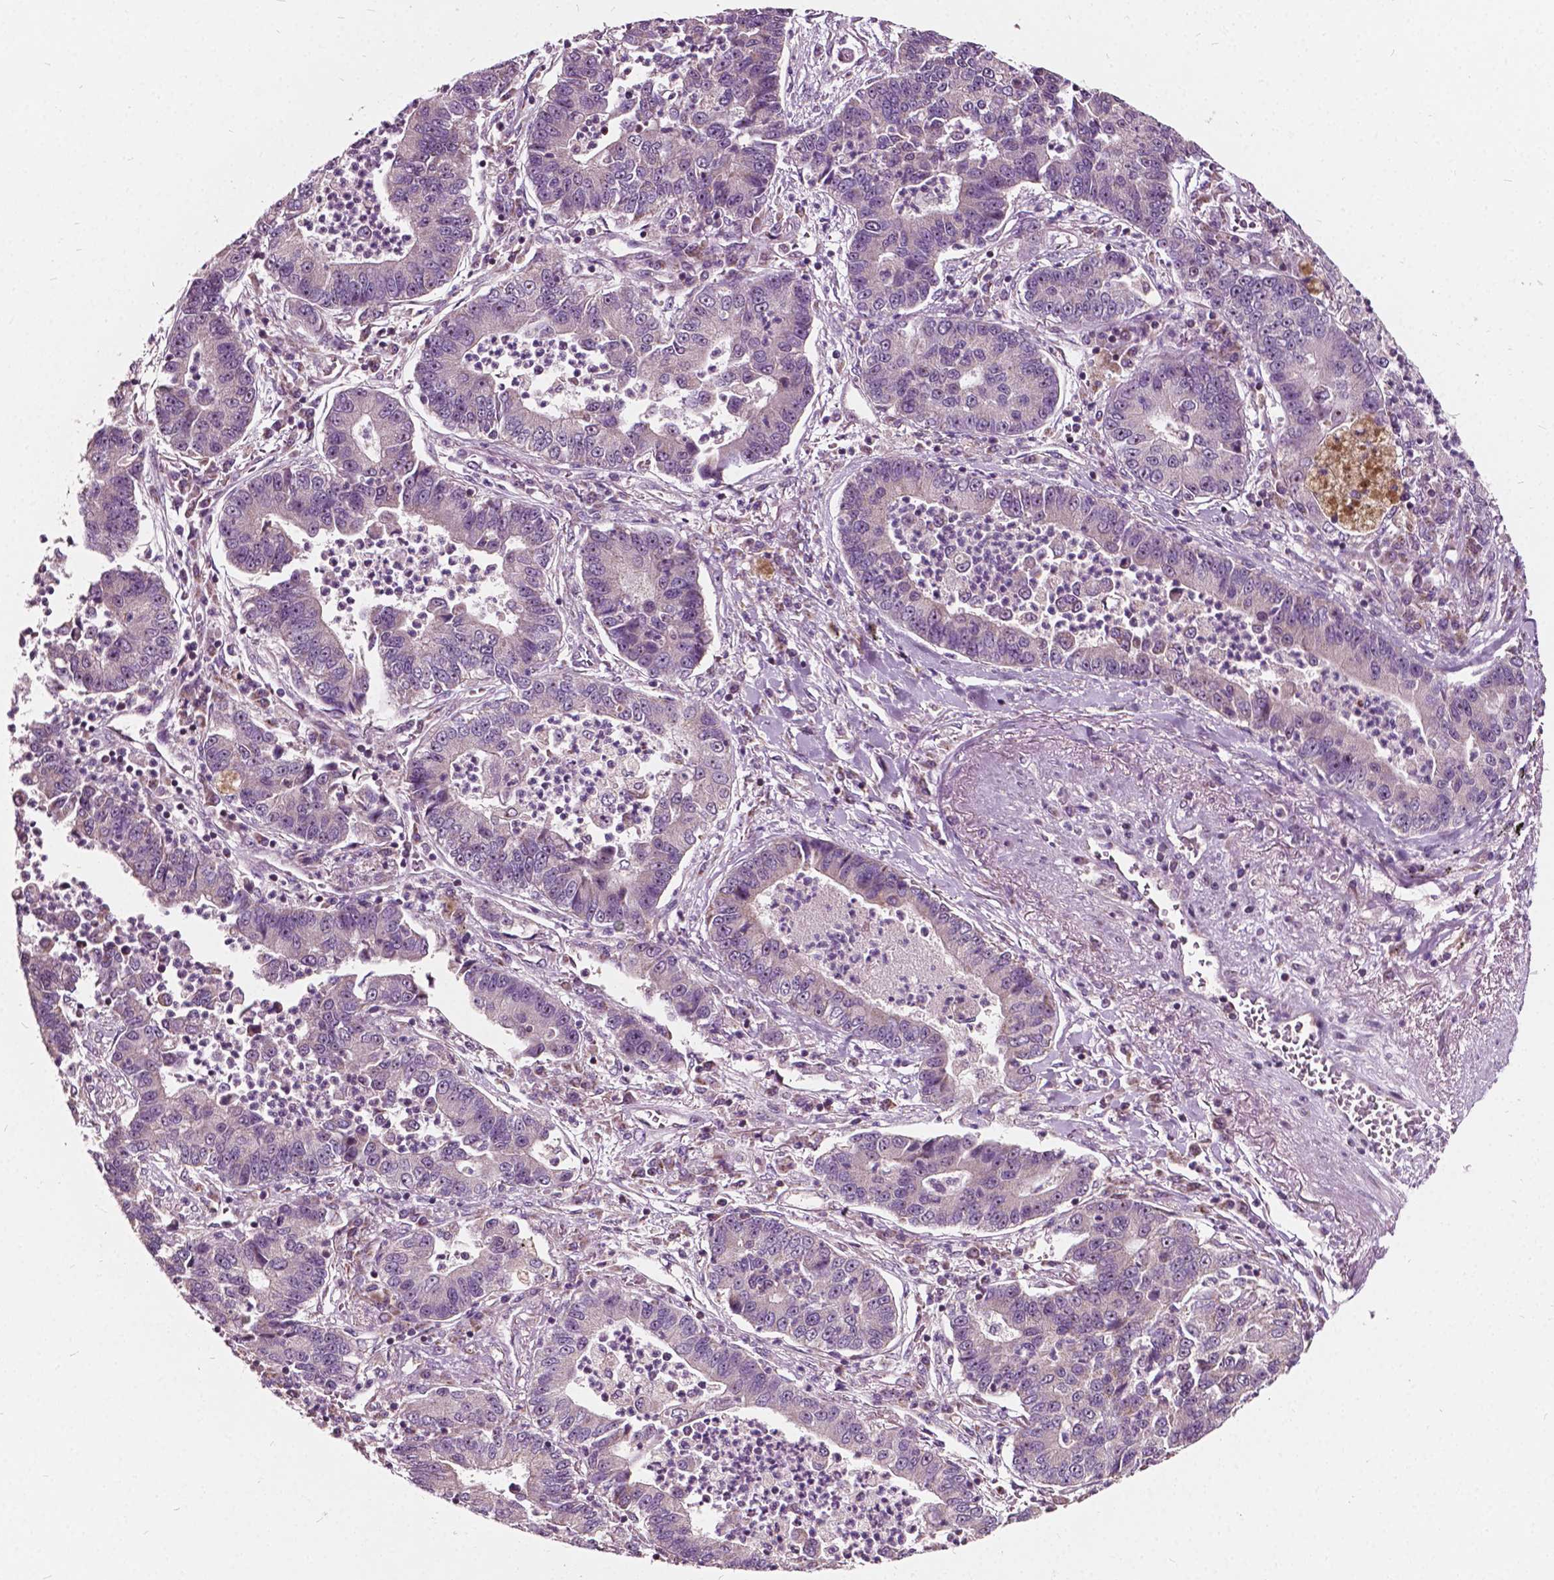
{"staining": {"intensity": "negative", "quantity": "none", "location": "none"}, "tissue": "lung cancer", "cell_type": "Tumor cells", "image_type": "cancer", "snomed": [{"axis": "morphology", "description": "Adenocarcinoma, NOS"}, {"axis": "topography", "description": "Lung"}], "caption": "A micrograph of lung cancer stained for a protein shows no brown staining in tumor cells.", "gene": "ODF3L2", "patient": {"sex": "female", "age": 57}}